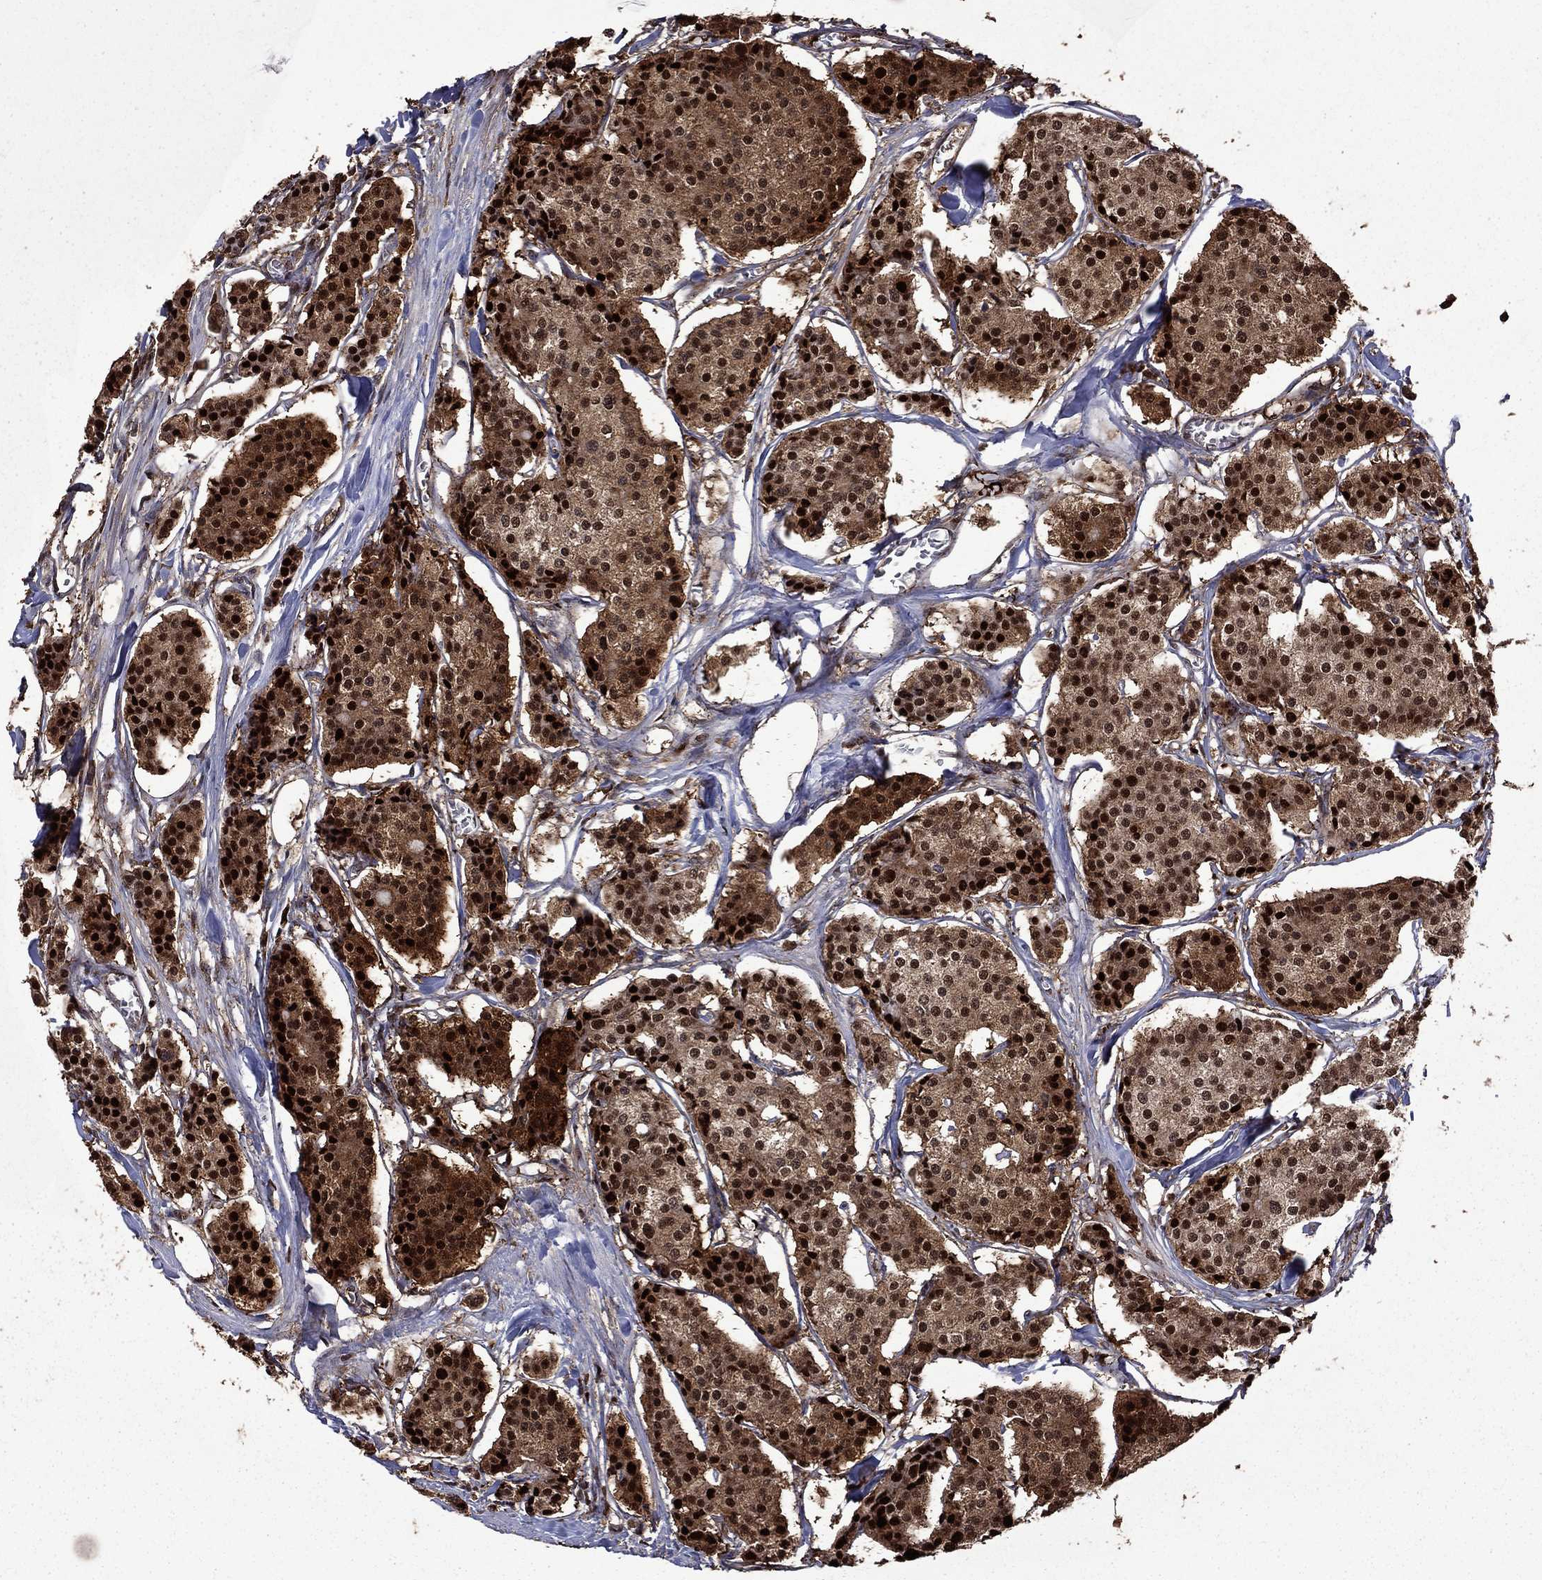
{"staining": {"intensity": "strong", "quantity": "25%-75%", "location": "cytoplasmic/membranous,nuclear"}, "tissue": "carcinoid", "cell_type": "Tumor cells", "image_type": "cancer", "snomed": [{"axis": "morphology", "description": "Carcinoid, malignant, NOS"}, {"axis": "topography", "description": "Small intestine"}], "caption": "Immunohistochemistry (IHC) image of carcinoid (malignant) stained for a protein (brown), which demonstrates high levels of strong cytoplasmic/membranous and nuclear staining in approximately 25%-75% of tumor cells.", "gene": "APPBP2", "patient": {"sex": "female", "age": 65}}